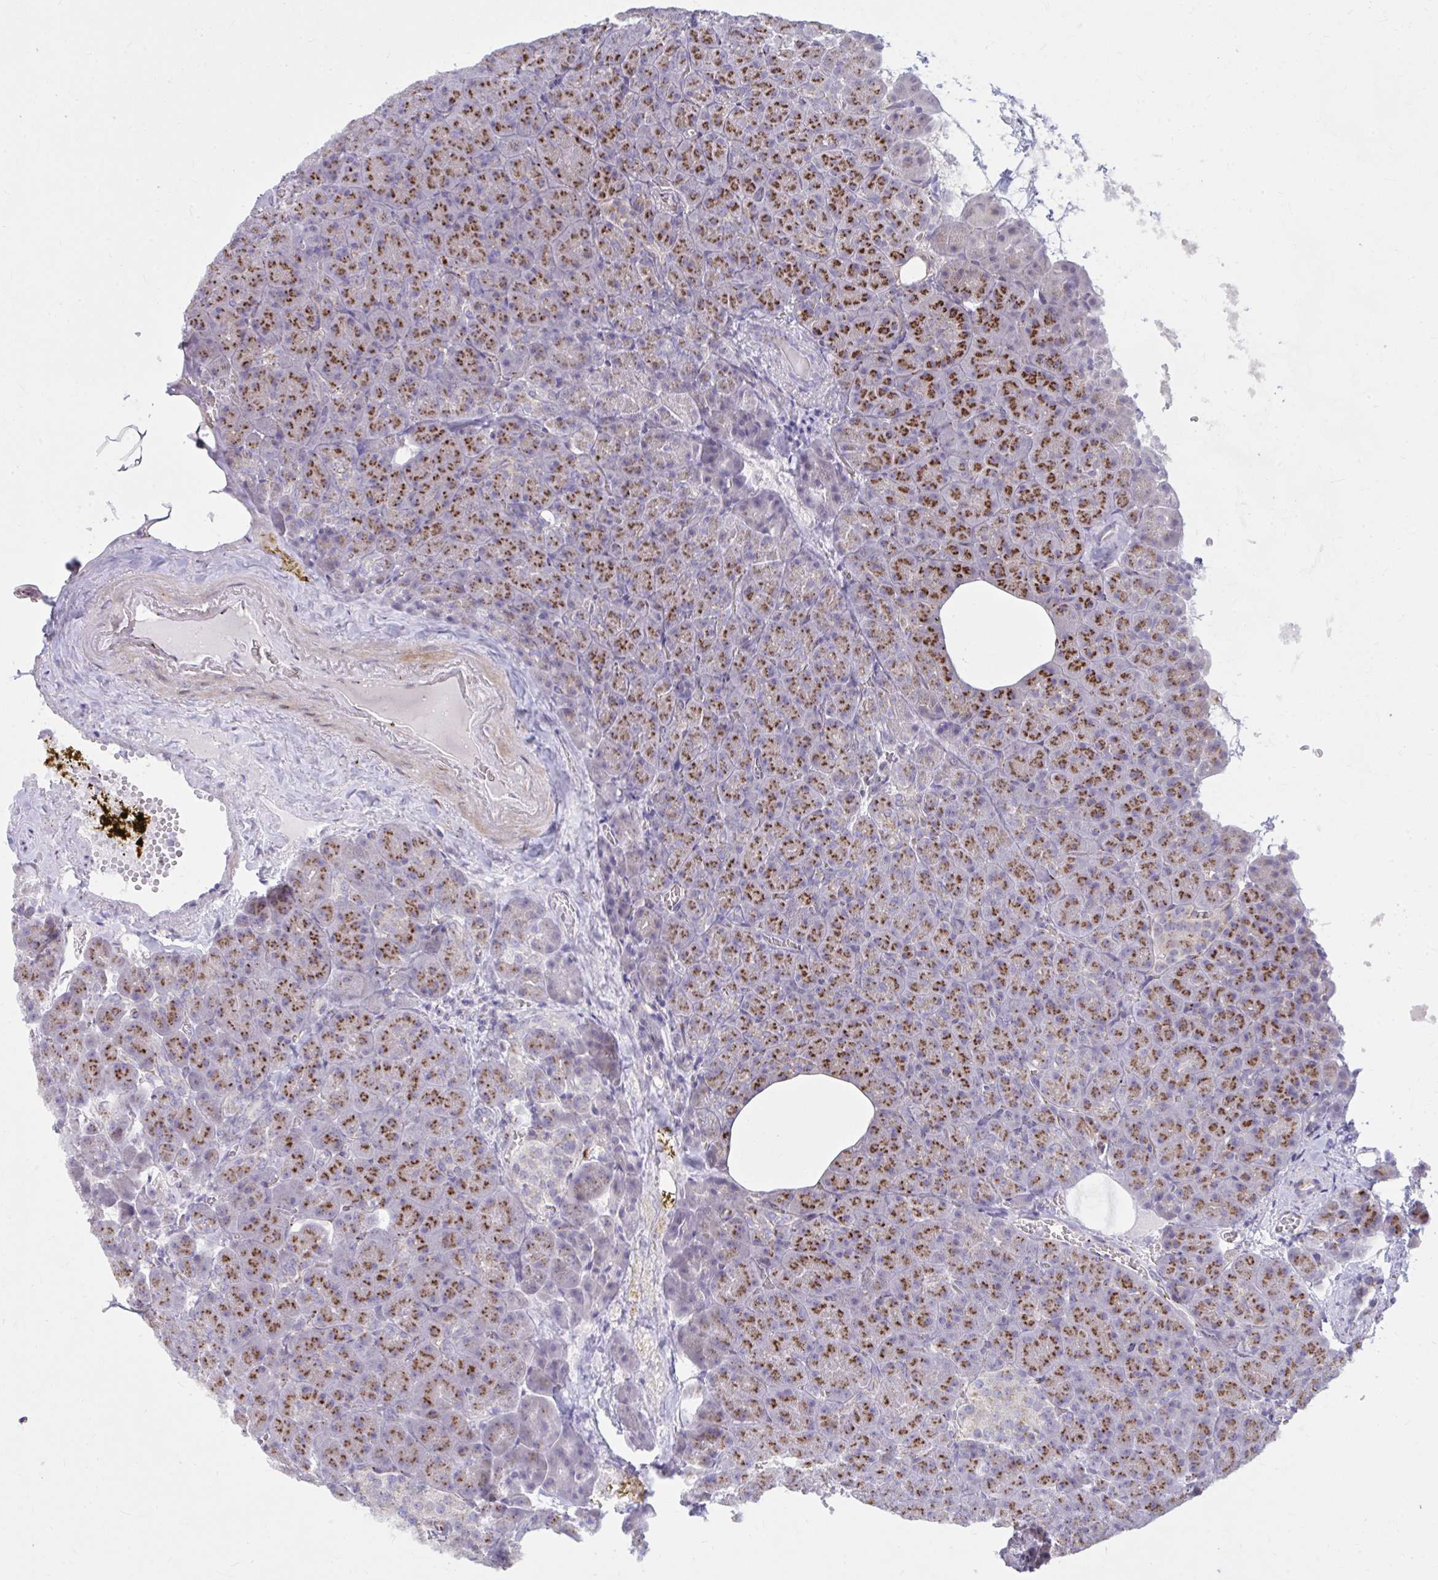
{"staining": {"intensity": "strong", "quantity": ">75%", "location": "cytoplasmic/membranous"}, "tissue": "pancreas", "cell_type": "Exocrine glandular cells", "image_type": "normal", "snomed": [{"axis": "morphology", "description": "Normal tissue, NOS"}, {"axis": "topography", "description": "Pancreas"}], "caption": "Exocrine glandular cells reveal high levels of strong cytoplasmic/membranous staining in approximately >75% of cells in benign human pancreas. (Brightfield microscopy of DAB IHC at high magnification).", "gene": "RAB6A", "patient": {"sex": "female", "age": 74}}